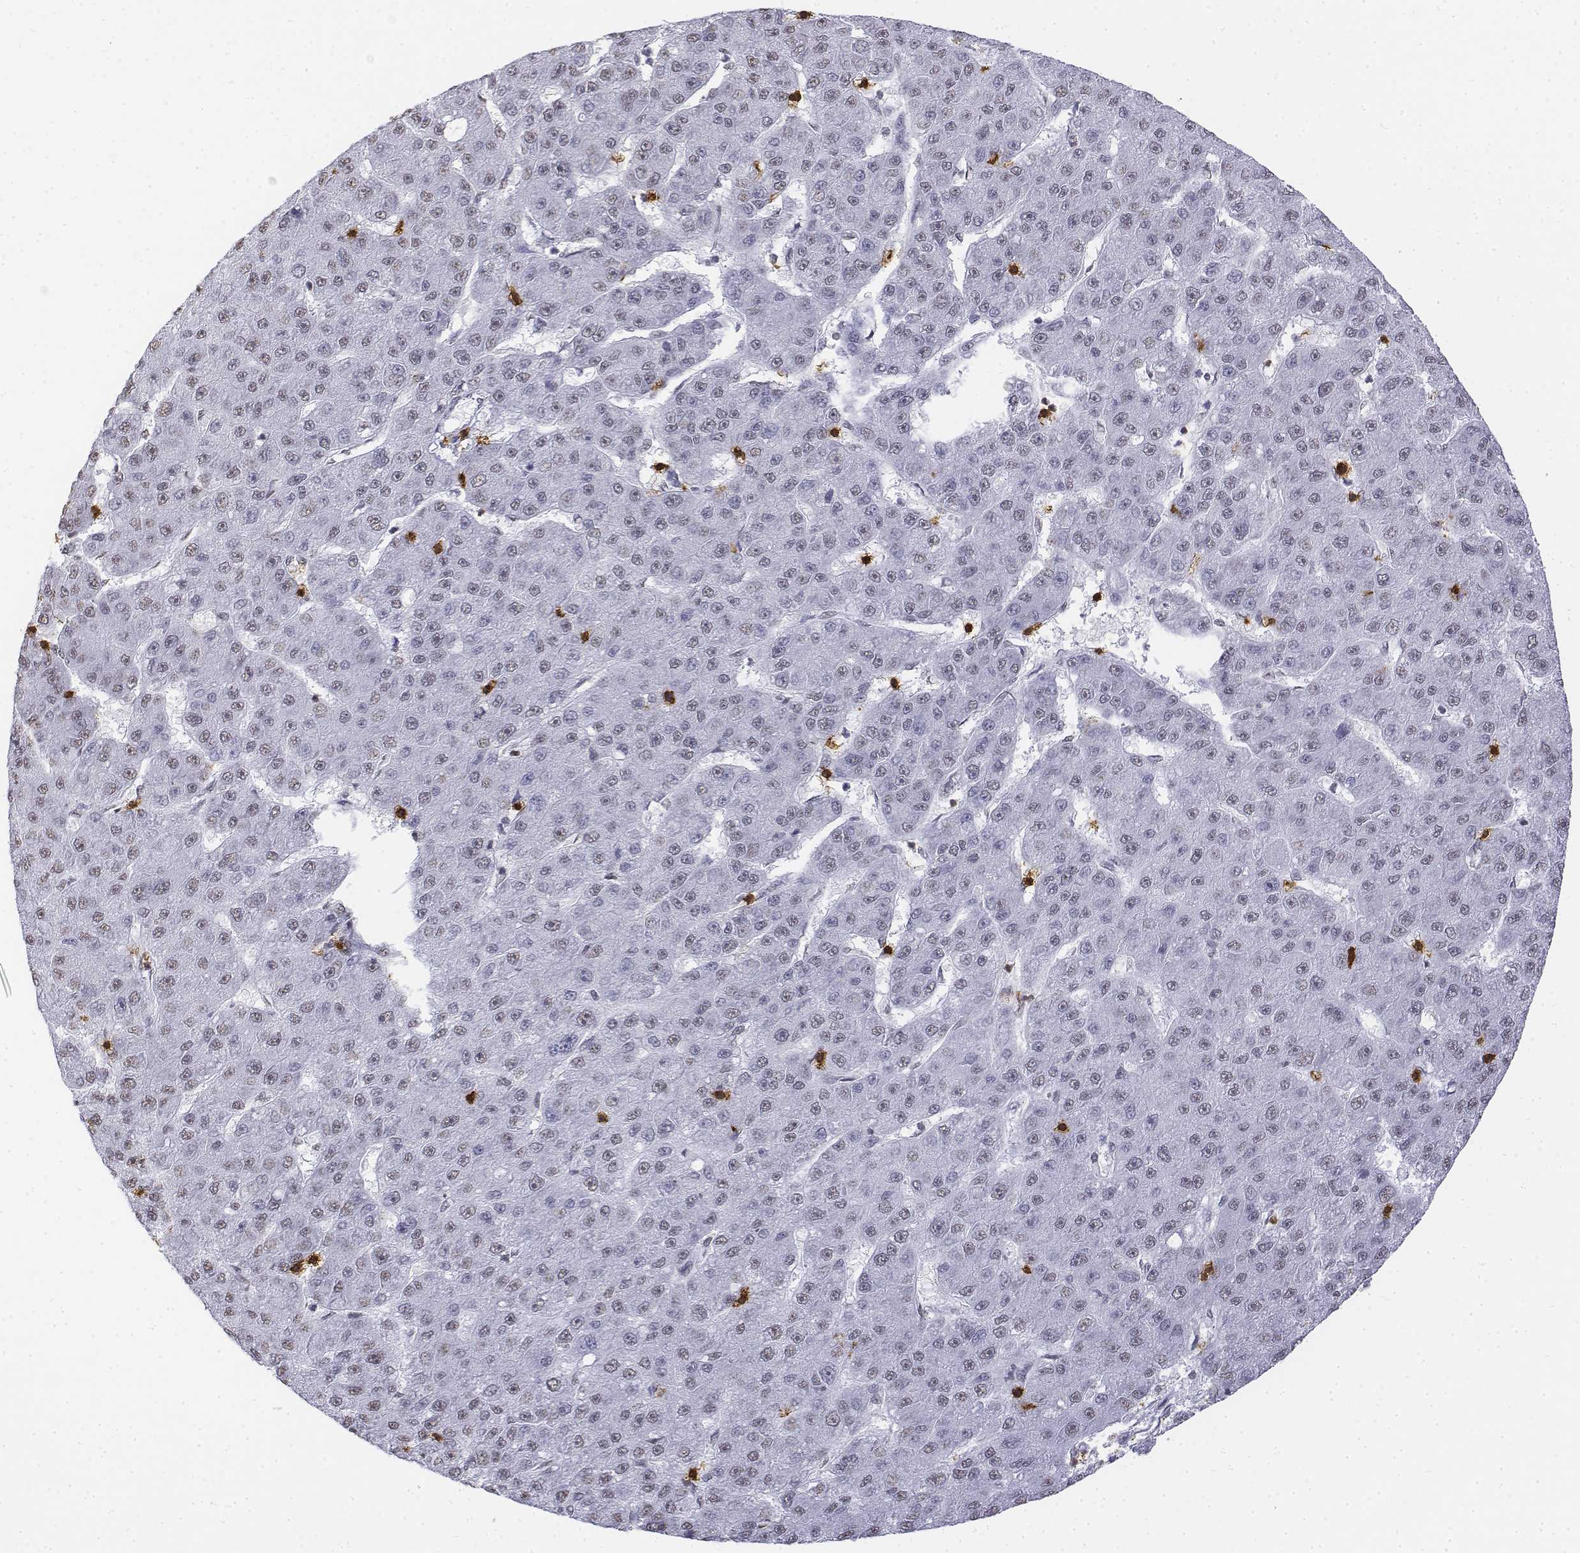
{"staining": {"intensity": "negative", "quantity": "none", "location": "none"}, "tissue": "liver cancer", "cell_type": "Tumor cells", "image_type": "cancer", "snomed": [{"axis": "morphology", "description": "Carcinoma, Hepatocellular, NOS"}, {"axis": "topography", "description": "Liver"}], "caption": "High magnification brightfield microscopy of liver cancer stained with DAB (brown) and counterstained with hematoxylin (blue): tumor cells show no significant expression.", "gene": "CD3E", "patient": {"sex": "male", "age": 67}}